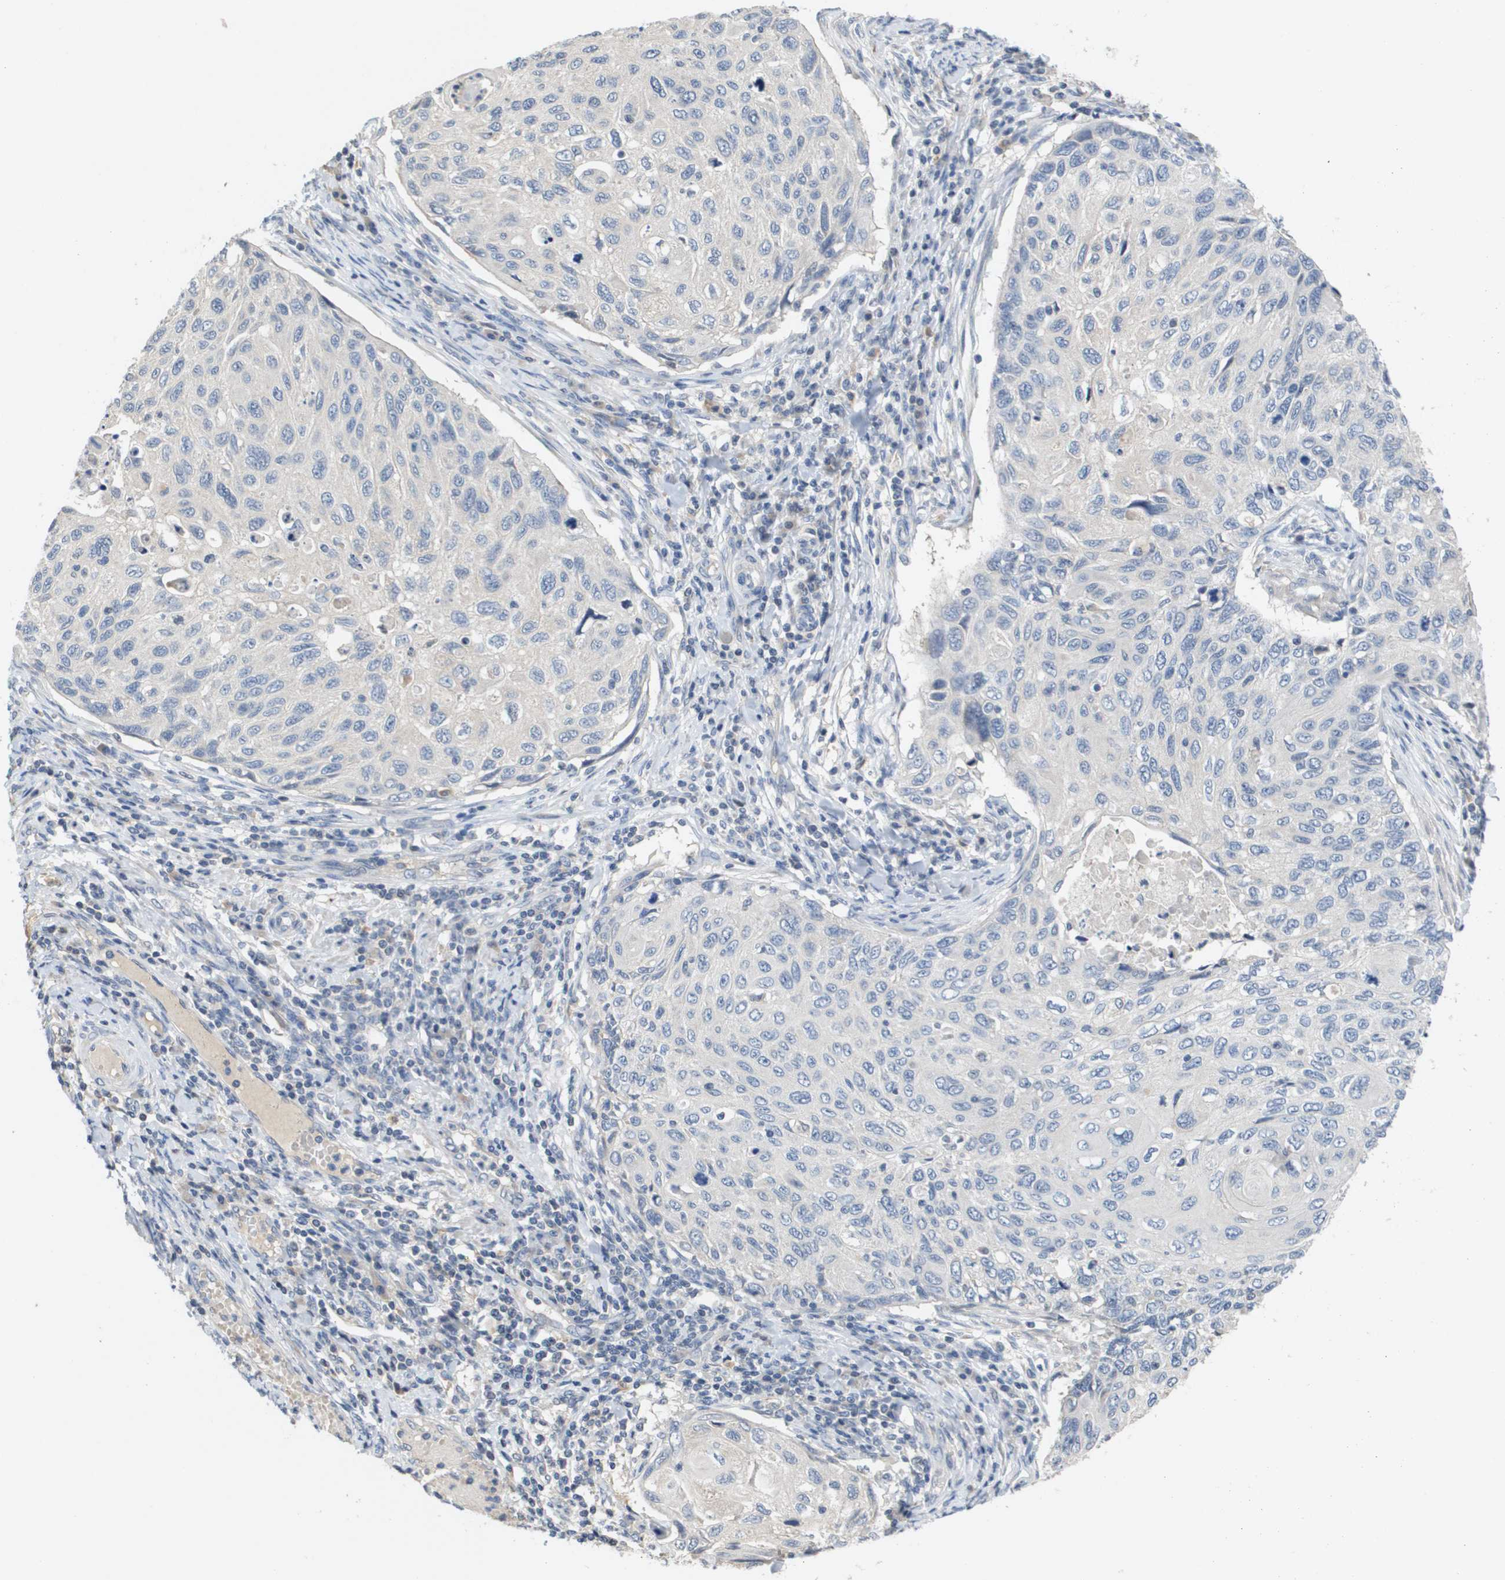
{"staining": {"intensity": "negative", "quantity": "none", "location": "none"}, "tissue": "cervical cancer", "cell_type": "Tumor cells", "image_type": "cancer", "snomed": [{"axis": "morphology", "description": "Squamous cell carcinoma, NOS"}, {"axis": "topography", "description": "Cervix"}], "caption": "This is a image of immunohistochemistry (IHC) staining of cervical cancer, which shows no positivity in tumor cells.", "gene": "CAPN11", "patient": {"sex": "female", "age": 70}}